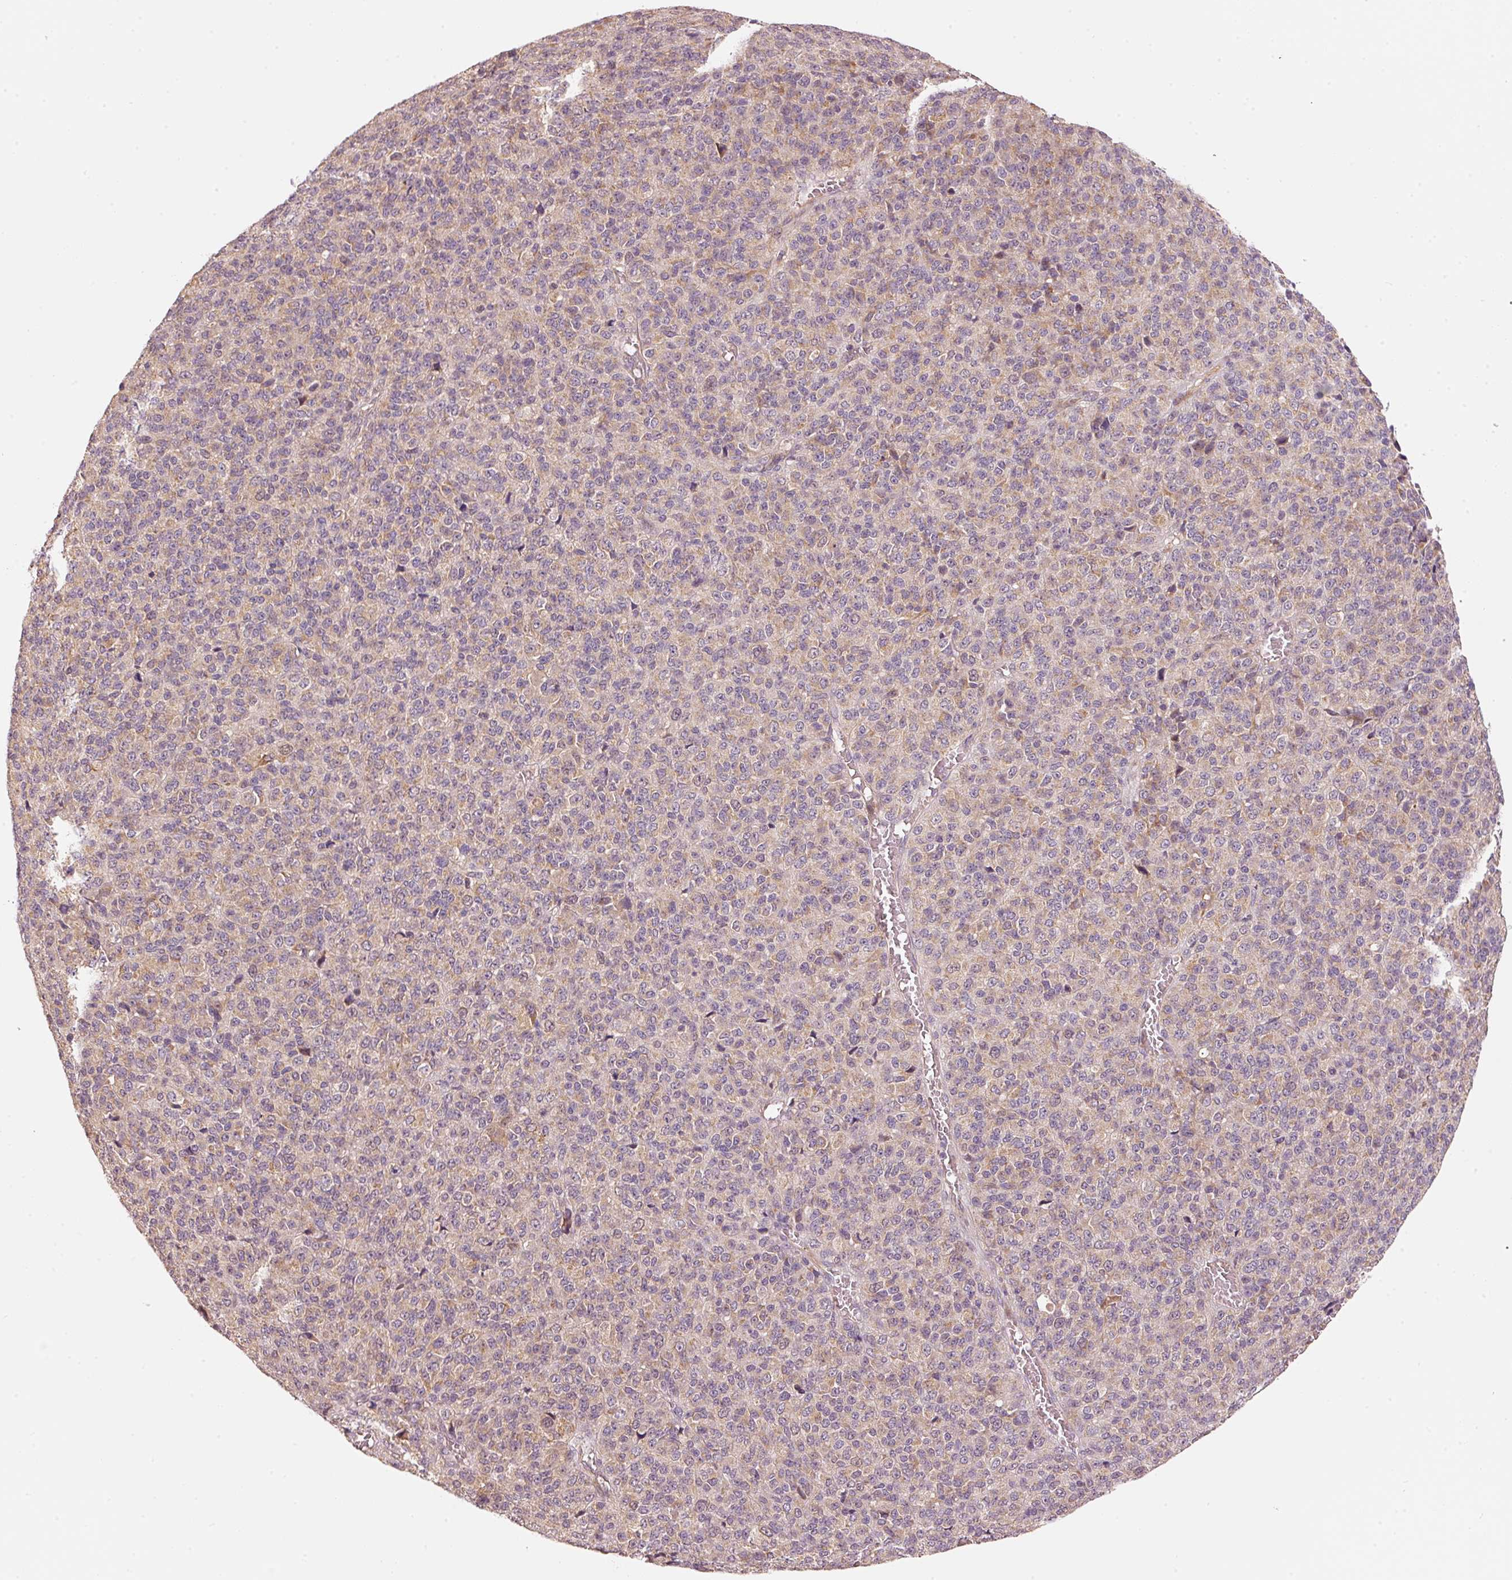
{"staining": {"intensity": "moderate", "quantity": "25%-75%", "location": "cytoplasmic/membranous"}, "tissue": "melanoma", "cell_type": "Tumor cells", "image_type": "cancer", "snomed": [{"axis": "morphology", "description": "Malignant melanoma, Metastatic site"}, {"axis": "topography", "description": "Brain"}], "caption": "Malignant melanoma (metastatic site) stained with a protein marker shows moderate staining in tumor cells.", "gene": "ARHGAP22", "patient": {"sex": "female", "age": 56}}